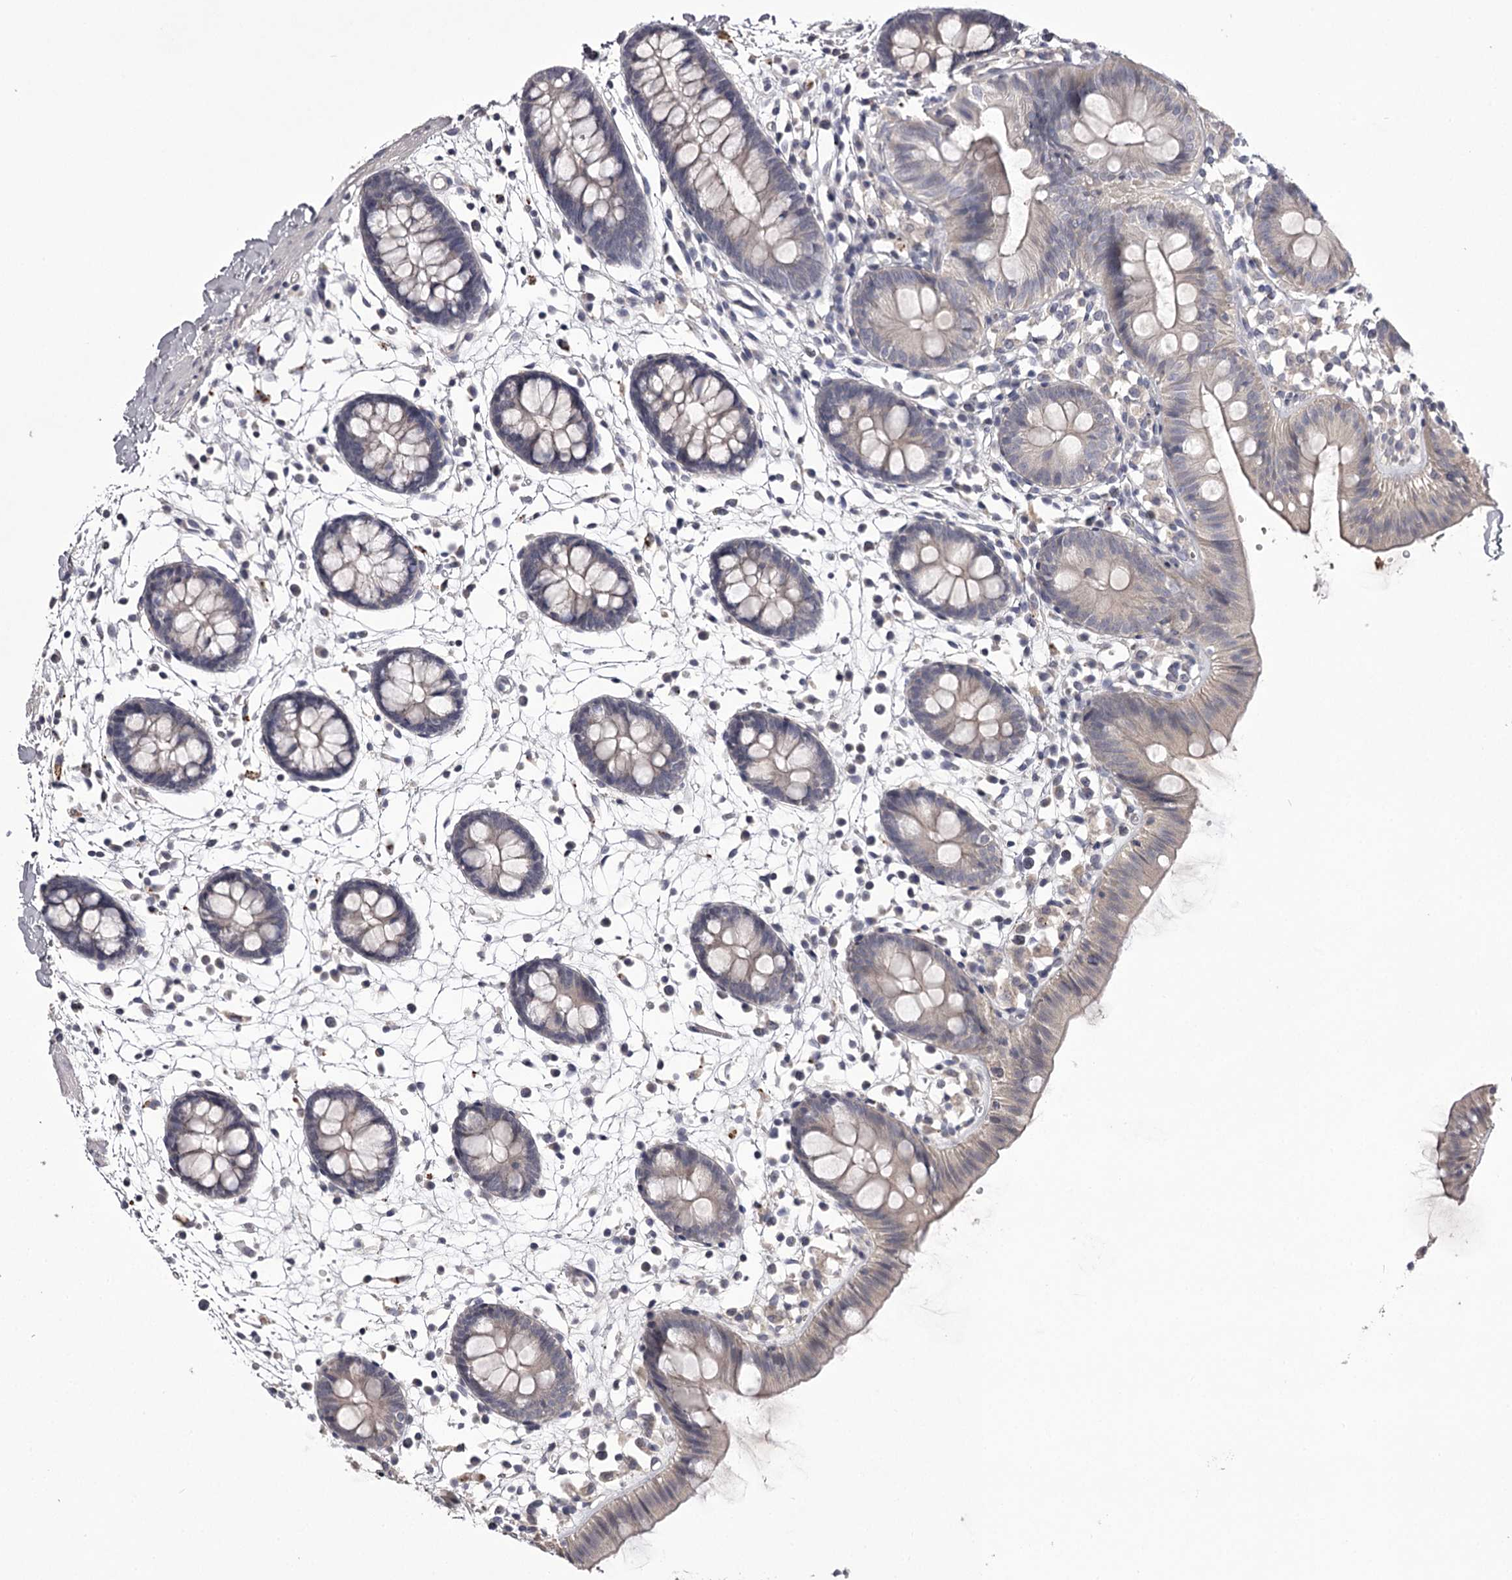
{"staining": {"intensity": "negative", "quantity": "none", "location": "none"}, "tissue": "colon", "cell_type": "Endothelial cells", "image_type": "normal", "snomed": [{"axis": "morphology", "description": "Normal tissue, NOS"}, {"axis": "topography", "description": "Colon"}], "caption": "Immunohistochemistry (IHC) of benign colon shows no positivity in endothelial cells. The staining is performed using DAB (3,3'-diaminobenzidine) brown chromogen with nuclei counter-stained in using hematoxylin.", "gene": "PRM2", "patient": {"sex": "male", "age": 56}}